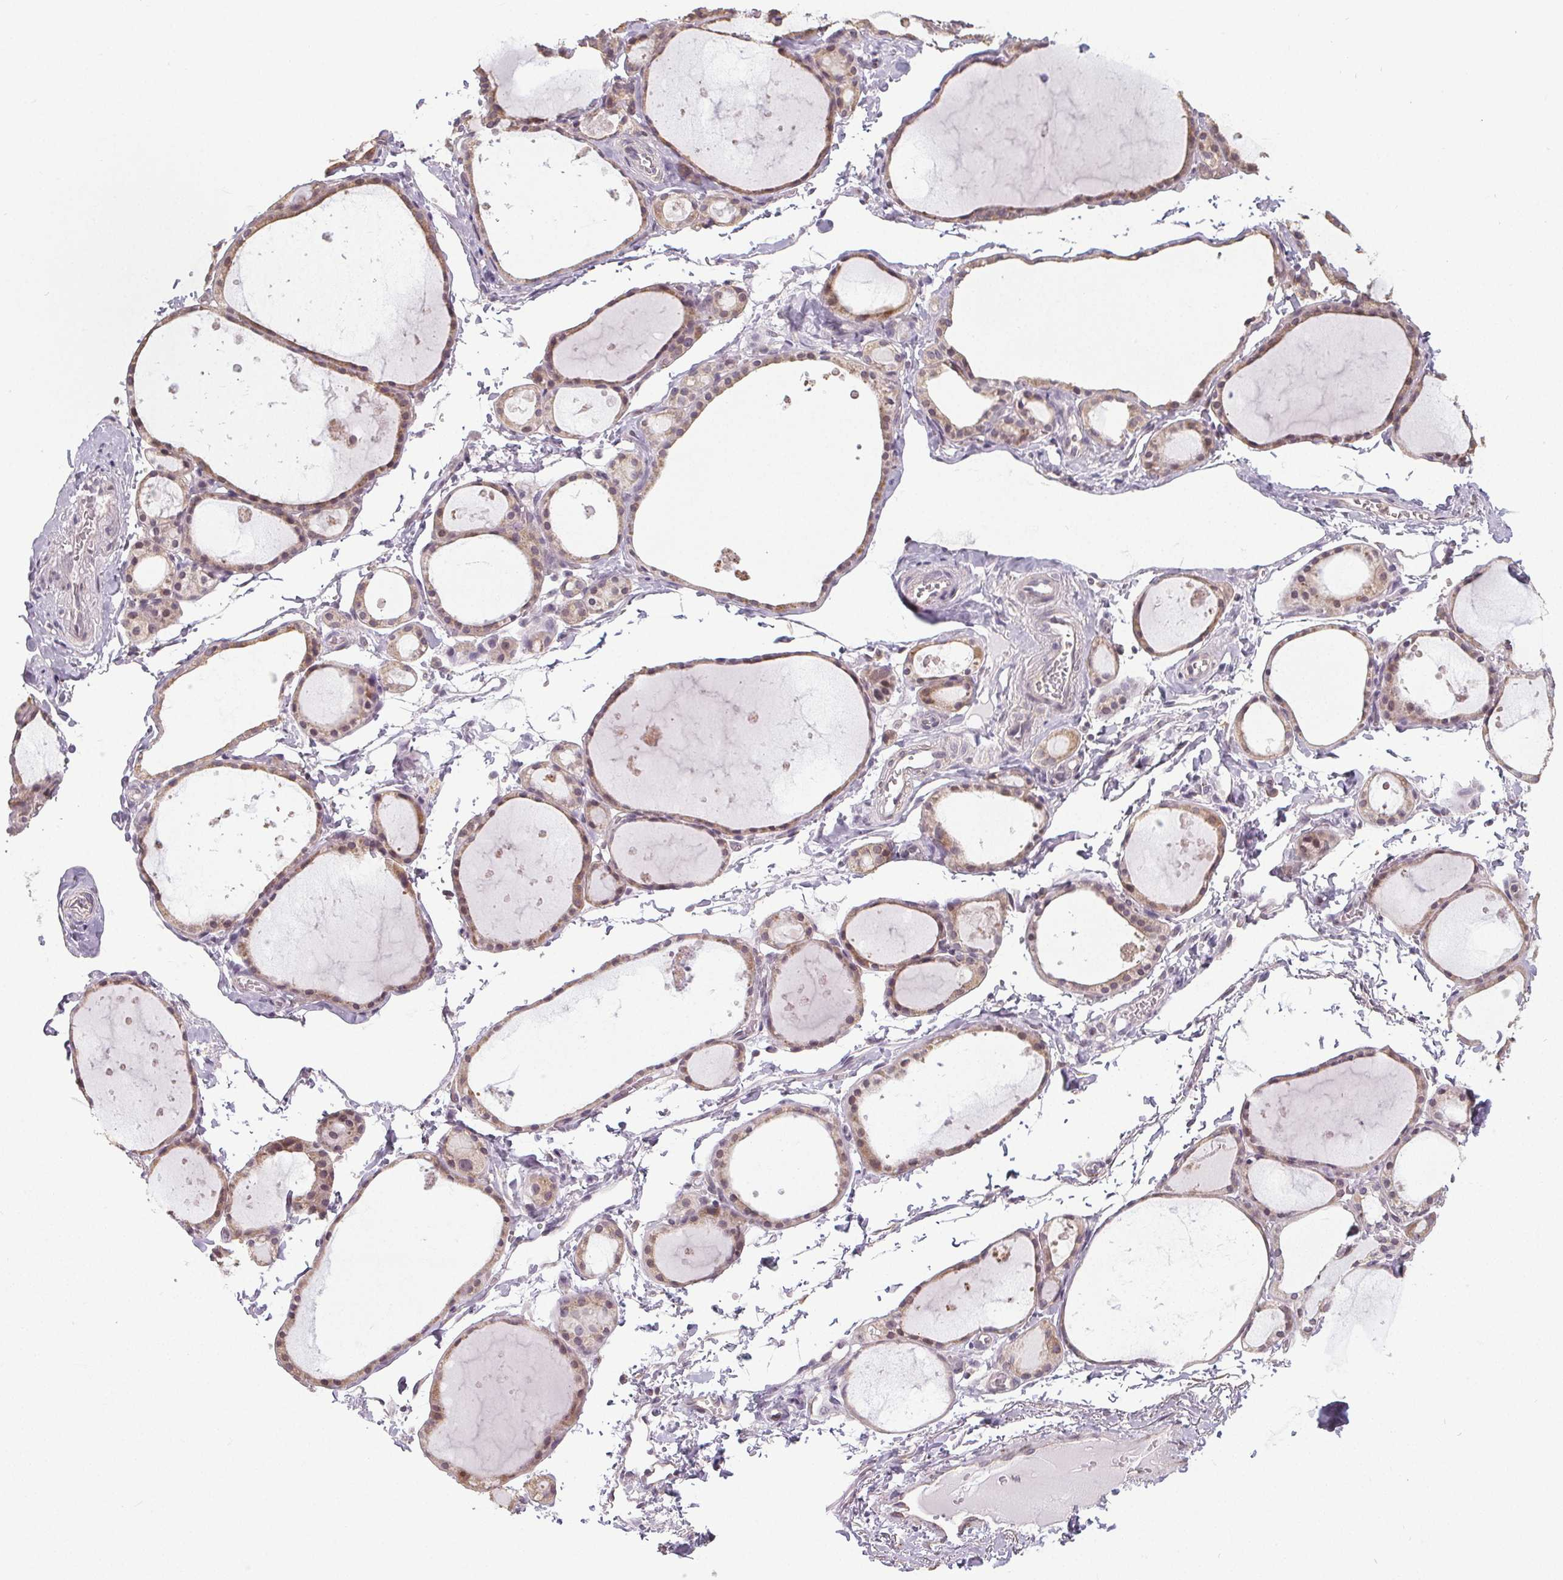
{"staining": {"intensity": "weak", "quantity": "25%-75%", "location": "cytoplasmic/membranous"}, "tissue": "thyroid gland", "cell_type": "Glandular cells", "image_type": "normal", "snomed": [{"axis": "morphology", "description": "Normal tissue, NOS"}, {"axis": "topography", "description": "Thyroid gland"}], "caption": "Immunohistochemistry micrograph of unremarkable thyroid gland stained for a protein (brown), which displays low levels of weak cytoplasmic/membranous staining in about 25%-75% of glandular cells.", "gene": "SLC26A2", "patient": {"sex": "male", "age": 68}}